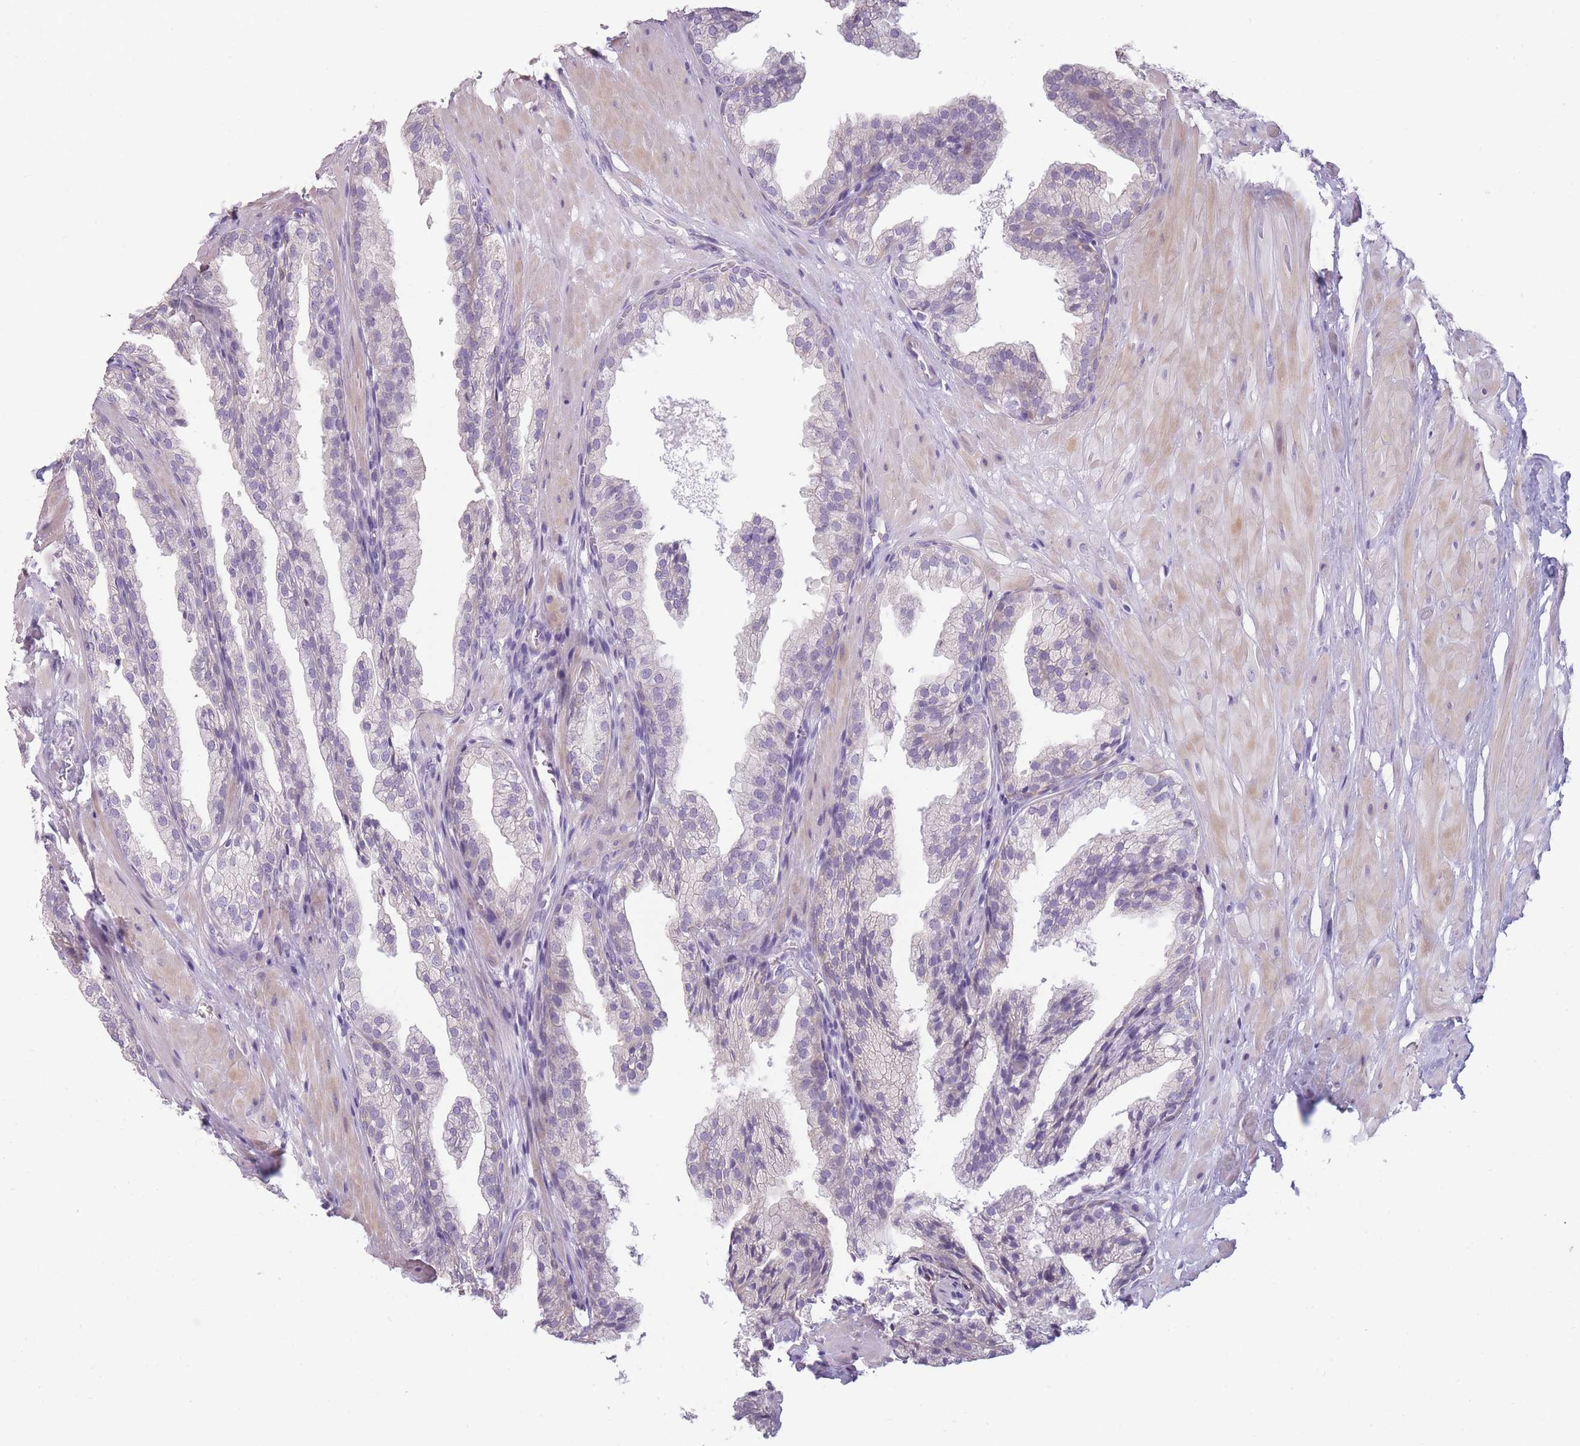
{"staining": {"intensity": "negative", "quantity": "none", "location": "none"}, "tissue": "prostate", "cell_type": "Glandular cells", "image_type": "normal", "snomed": [{"axis": "morphology", "description": "Normal tissue, NOS"}, {"axis": "topography", "description": "Prostate"}, {"axis": "topography", "description": "Peripheral nerve tissue"}], "caption": "Immunohistochemistry (IHC) micrograph of unremarkable human prostate stained for a protein (brown), which demonstrates no positivity in glandular cells.", "gene": "TMEM236", "patient": {"sex": "male", "age": 55}}